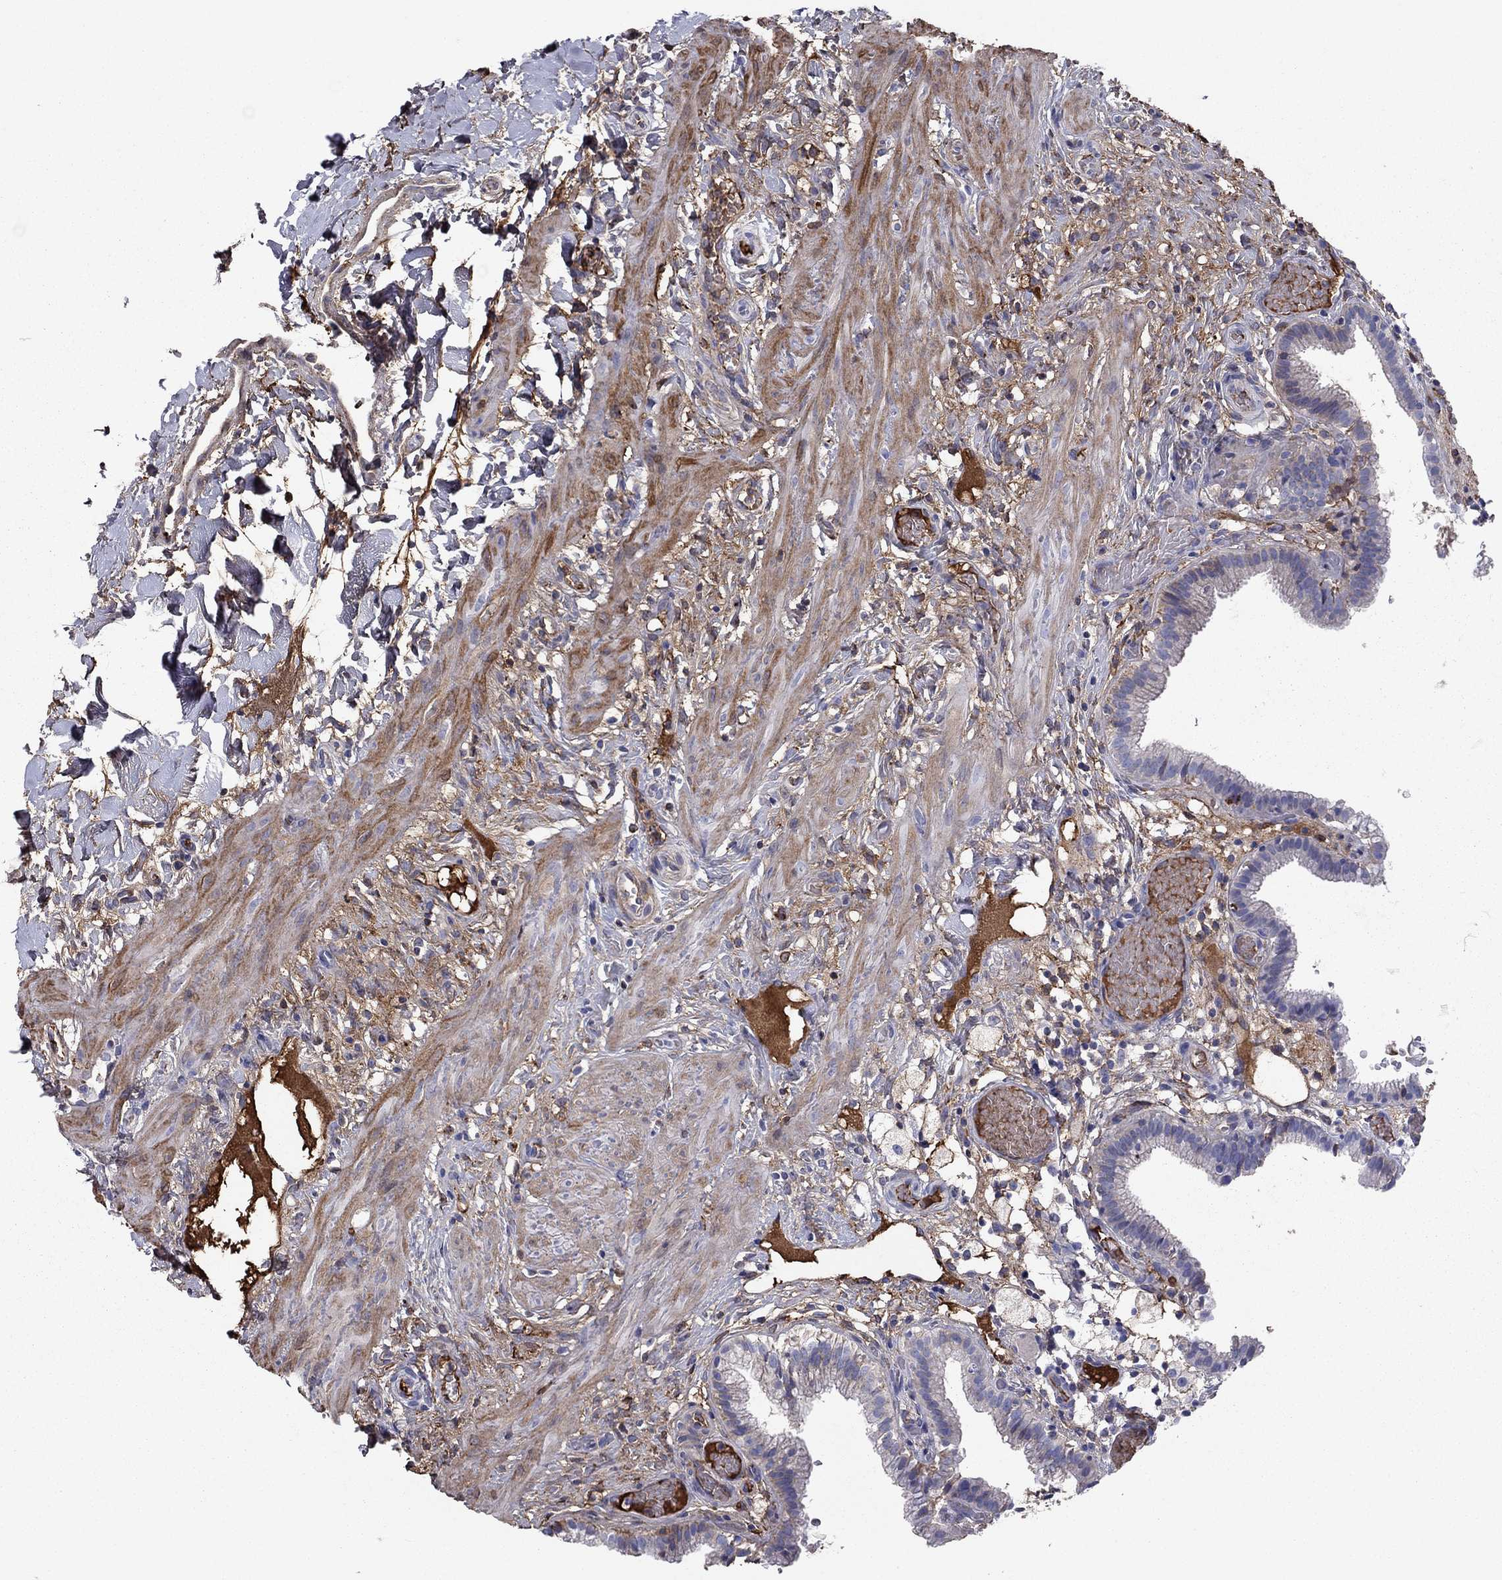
{"staining": {"intensity": "weak", "quantity": "<25%", "location": "cytoplasmic/membranous"}, "tissue": "gallbladder", "cell_type": "Glandular cells", "image_type": "normal", "snomed": [{"axis": "morphology", "description": "Normal tissue, NOS"}, {"axis": "topography", "description": "Gallbladder"}], "caption": "Photomicrograph shows no protein positivity in glandular cells of benign gallbladder. The staining was performed using DAB to visualize the protein expression in brown, while the nuclei were stained in blue with hematoxylin (Magnification: 20x).", "gene": "HPX", "patient": {"sex": "female", "age": 24}}